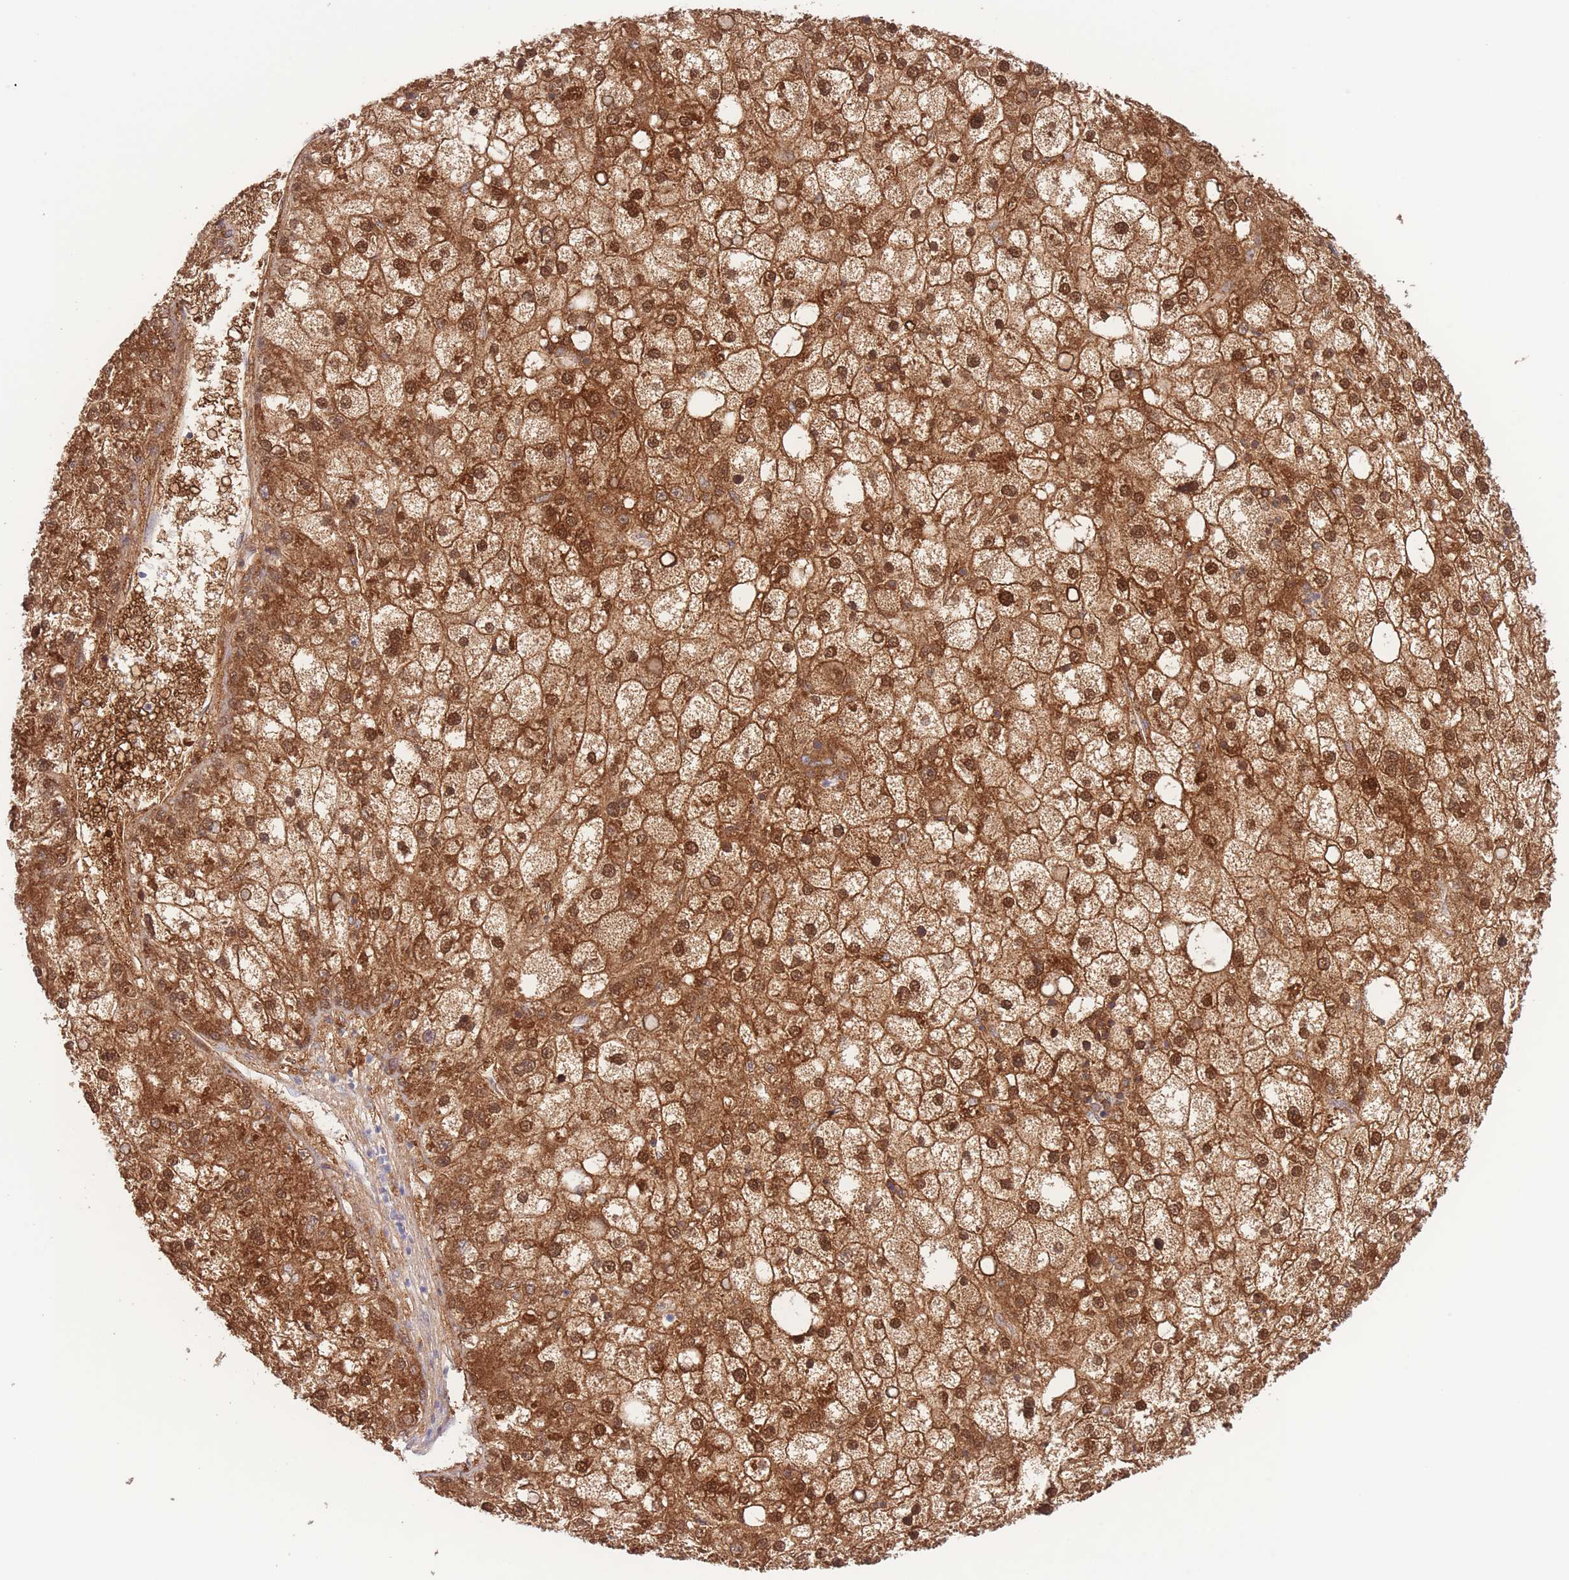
{"staining": {"intensity": "moderate", "quantity": ">75%", "location": "cytoplasmic/membranous,nuclear"}, "tissue": "liver cancer", "cell_type": "Tumor cells", "image_type": "cancer", "snomed": [{"axis": "morphology", "description": "Carcinoma, Hepatocellular, NOS"}, {"axis": "topography", "description": "Liver"}], "caption": "Immunohistochemical staining of liver cancer (hepatocellular carcinoma) displays moderate cytoplasmic/membranous and nuclear protein staining in about >75% of tumor cells.", "gene": "PKLR", "patient": {"sex": "male", "age": 67}}